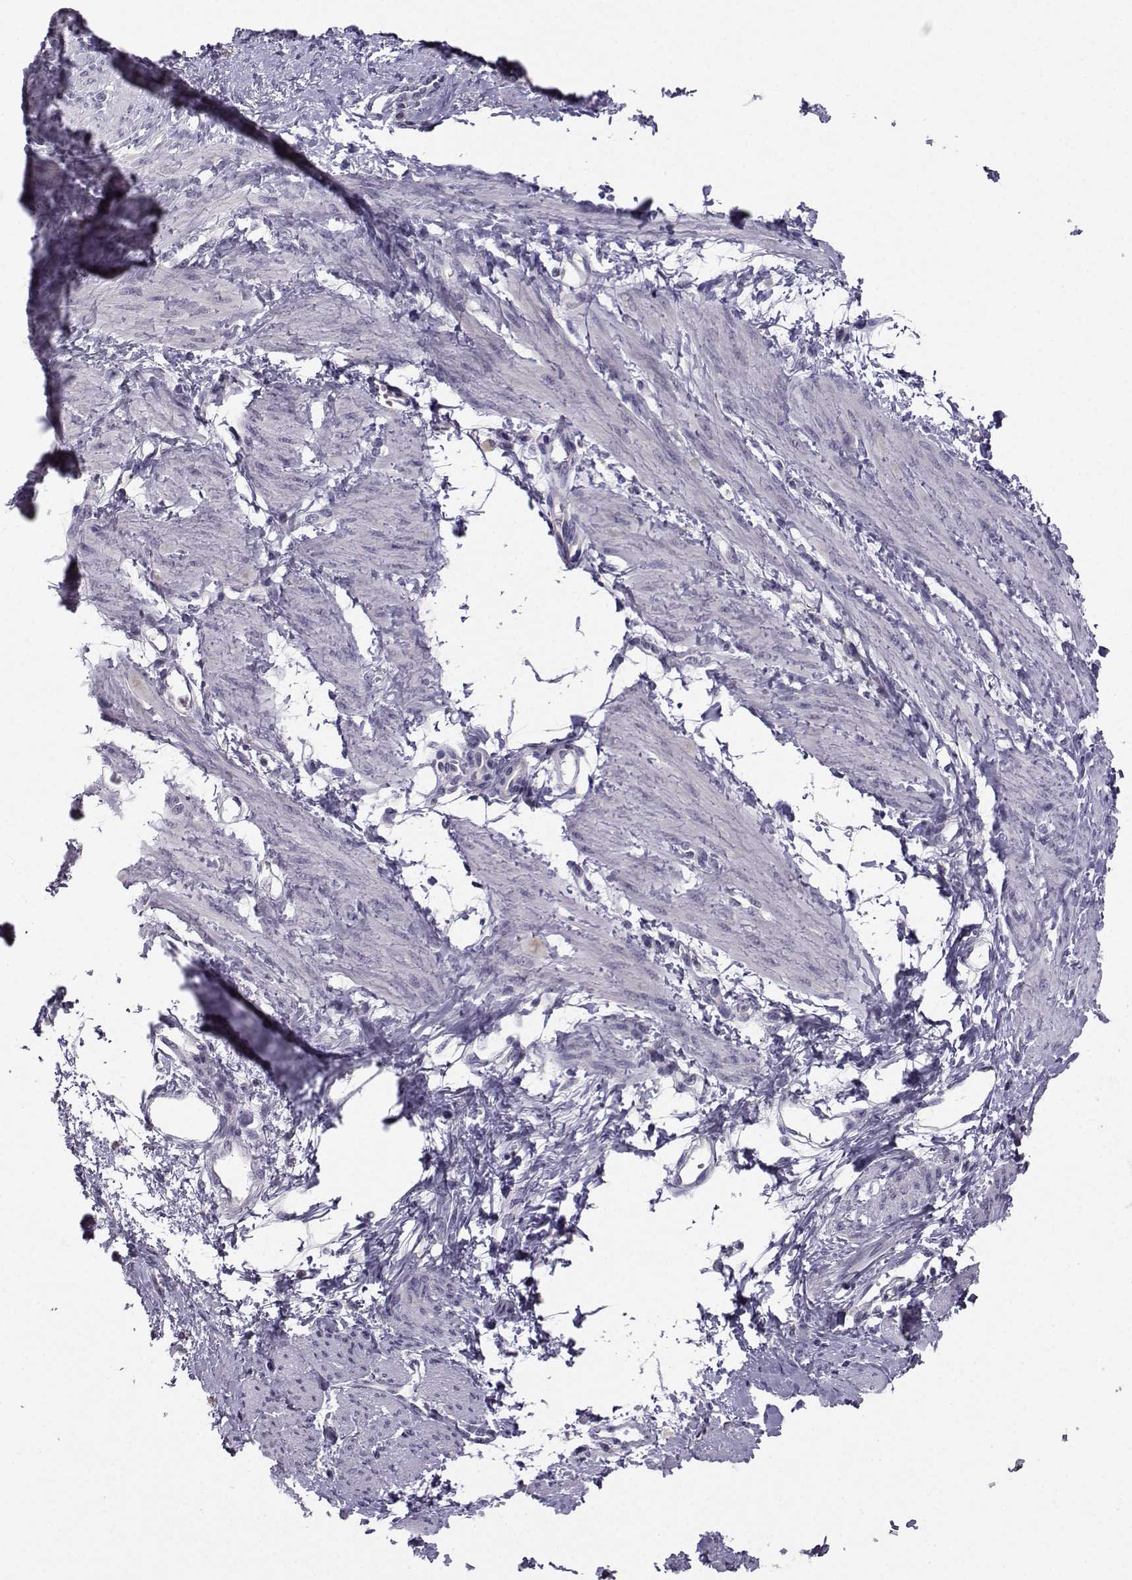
{"staining": {"intensity": "negative", "quantity": "none", "location": "none"}, "tissue": "smooth muscle", "cell_type": "Smooth muscle cells", "image_type": "normal", "snomed": [{"axis": "morphology", "description": "Normal tissue, NOS"}, {"axis": "topography", "description": "Smooth muscle"}, {"axis": "topography", "description": "Uterus"}], "caption": "Photomicrograph shows no significant protein expression in smooth muscle cells of normal smooth muscle.", "gene": "FCAMR", "patient": {"sex": "female", "age": 39}}